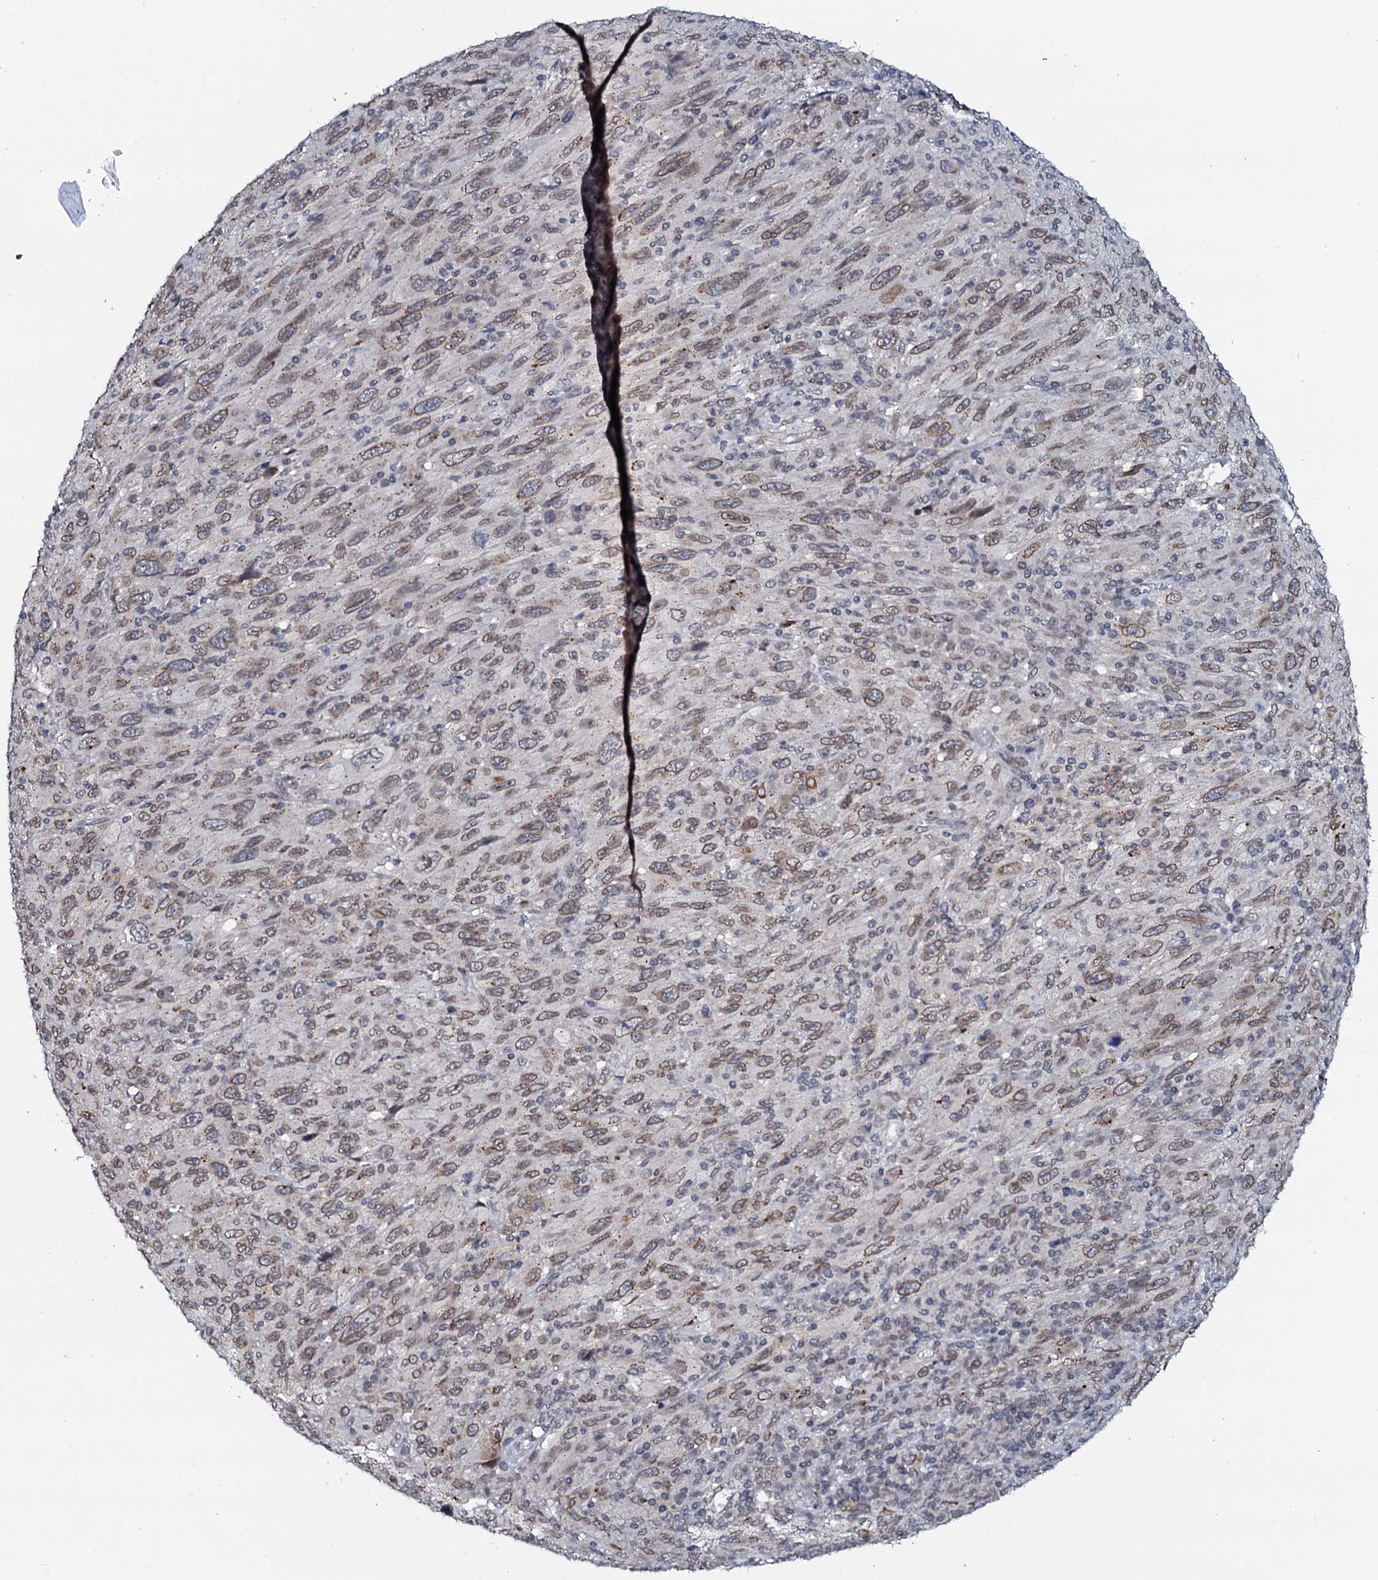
{"staining": {"intensity": "weak", "quantity": "25%-75%", "location": "cytoplasmic/membranous"}, "tissue": "melanoma", "cell_type": "Tumor cells", "image_type": "cancer", "snomed": [{"axis": "morphology", "description": "Malignant melanoma, Metastatic site"}, {"axis": "topography", "description": "Skin"}], "caption": "Protein expression analysis of melanoma displays weak cytoplasmic/membranous expression in about 25%-75% of tumor cells.", "gene": "SNTA1", "patient": {"sex": "female", "age": 56}}